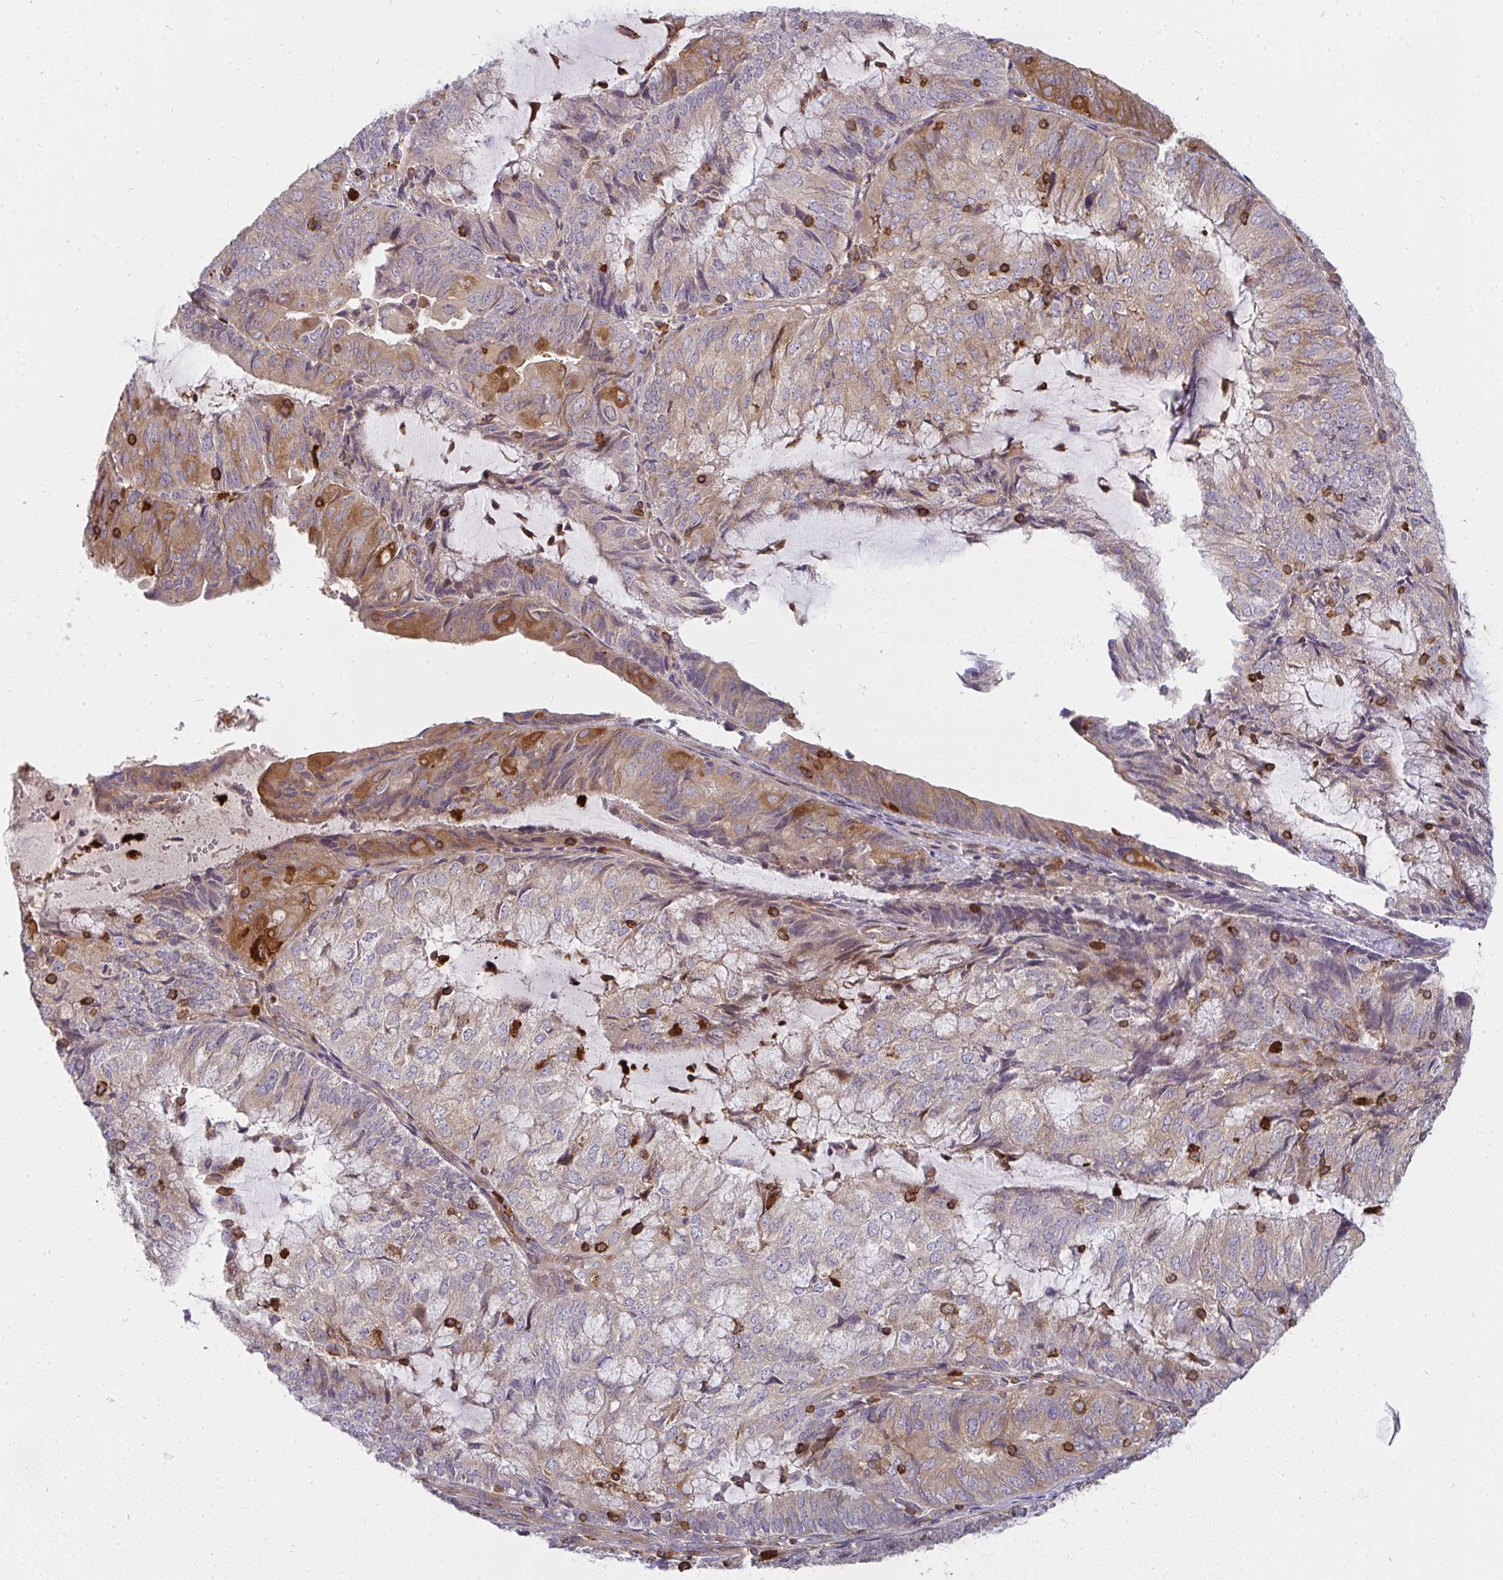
{"staining": {"intensity": "moderate", "quantity": "25%-75%", "location": "cytoplasmic/membranous"}, "tissue": "endometrial cancer", "cell_type": "Tumor cells", "image_type": "cancer", "snomed": [{"axis": "morphology", "description": "Adenocarcinoma, NOS"}, {"axis": "topography", "description": "Endometrium"}], "caption": "The photomicrograph reveals staining of adenocarcinoma (endometrial), revealing moderate cytoplasmic/membranous protein expression (brown color) within tumor cells. (IHC, brightfield microscopy, high magnification).", "gene": "CSF3R", "patient": {"sex": "female", "age": 81}}